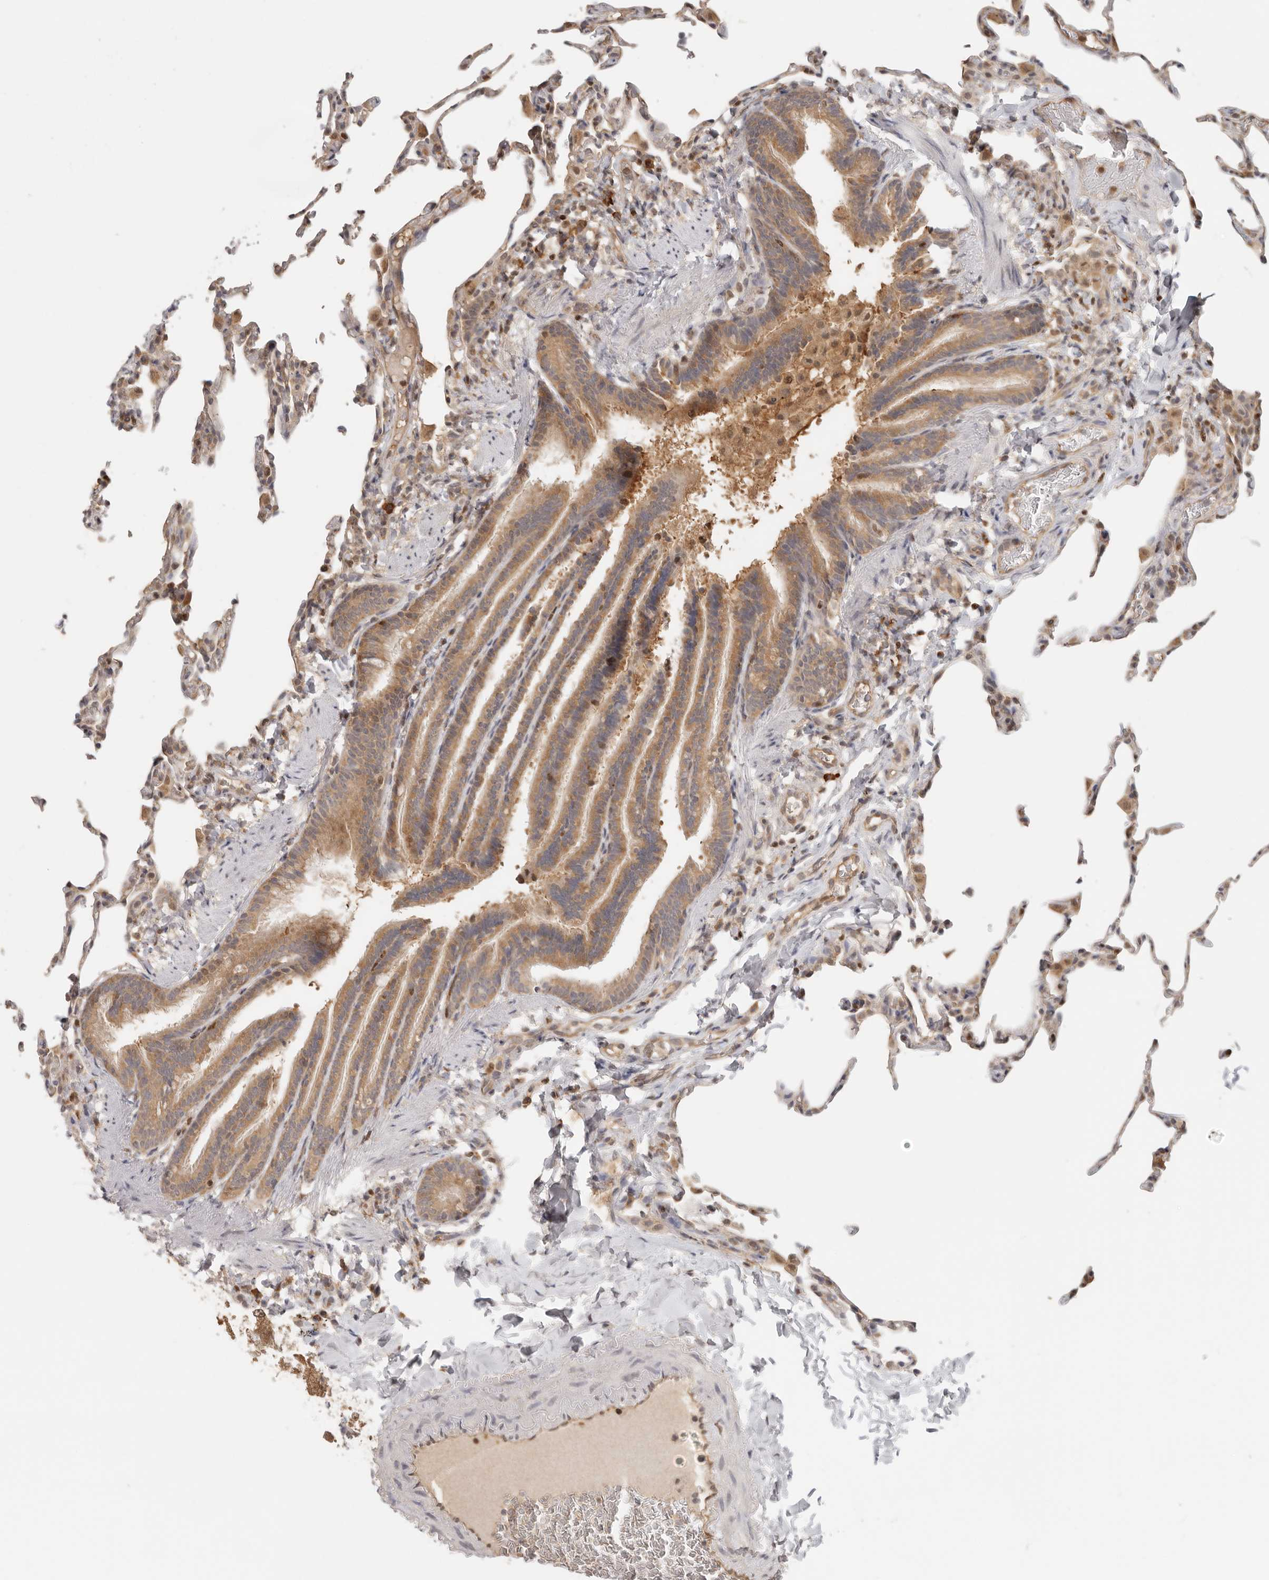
{"staining": {"intensity": "weak", "quantity": "25%-75%", "location": "cytoplasmic/membranous,nuclear"}, "tissue": "lung", "cell_type": "Alveolar cells", "image_type": "normal", "snomed": [{"axis": "morphology", "description": "Normal tissue, NOS"}, {"axis": "topography", "description": "Lung"}], "caption": "Immunohistochemical staining of unremarkable human lung reveals weak cytoplasmic/membranous,nuclear protein staining in about 25%-75% of alveolar cells.", "gene": "PSMA5", "patient": {"sex": "male", "age": 20}}